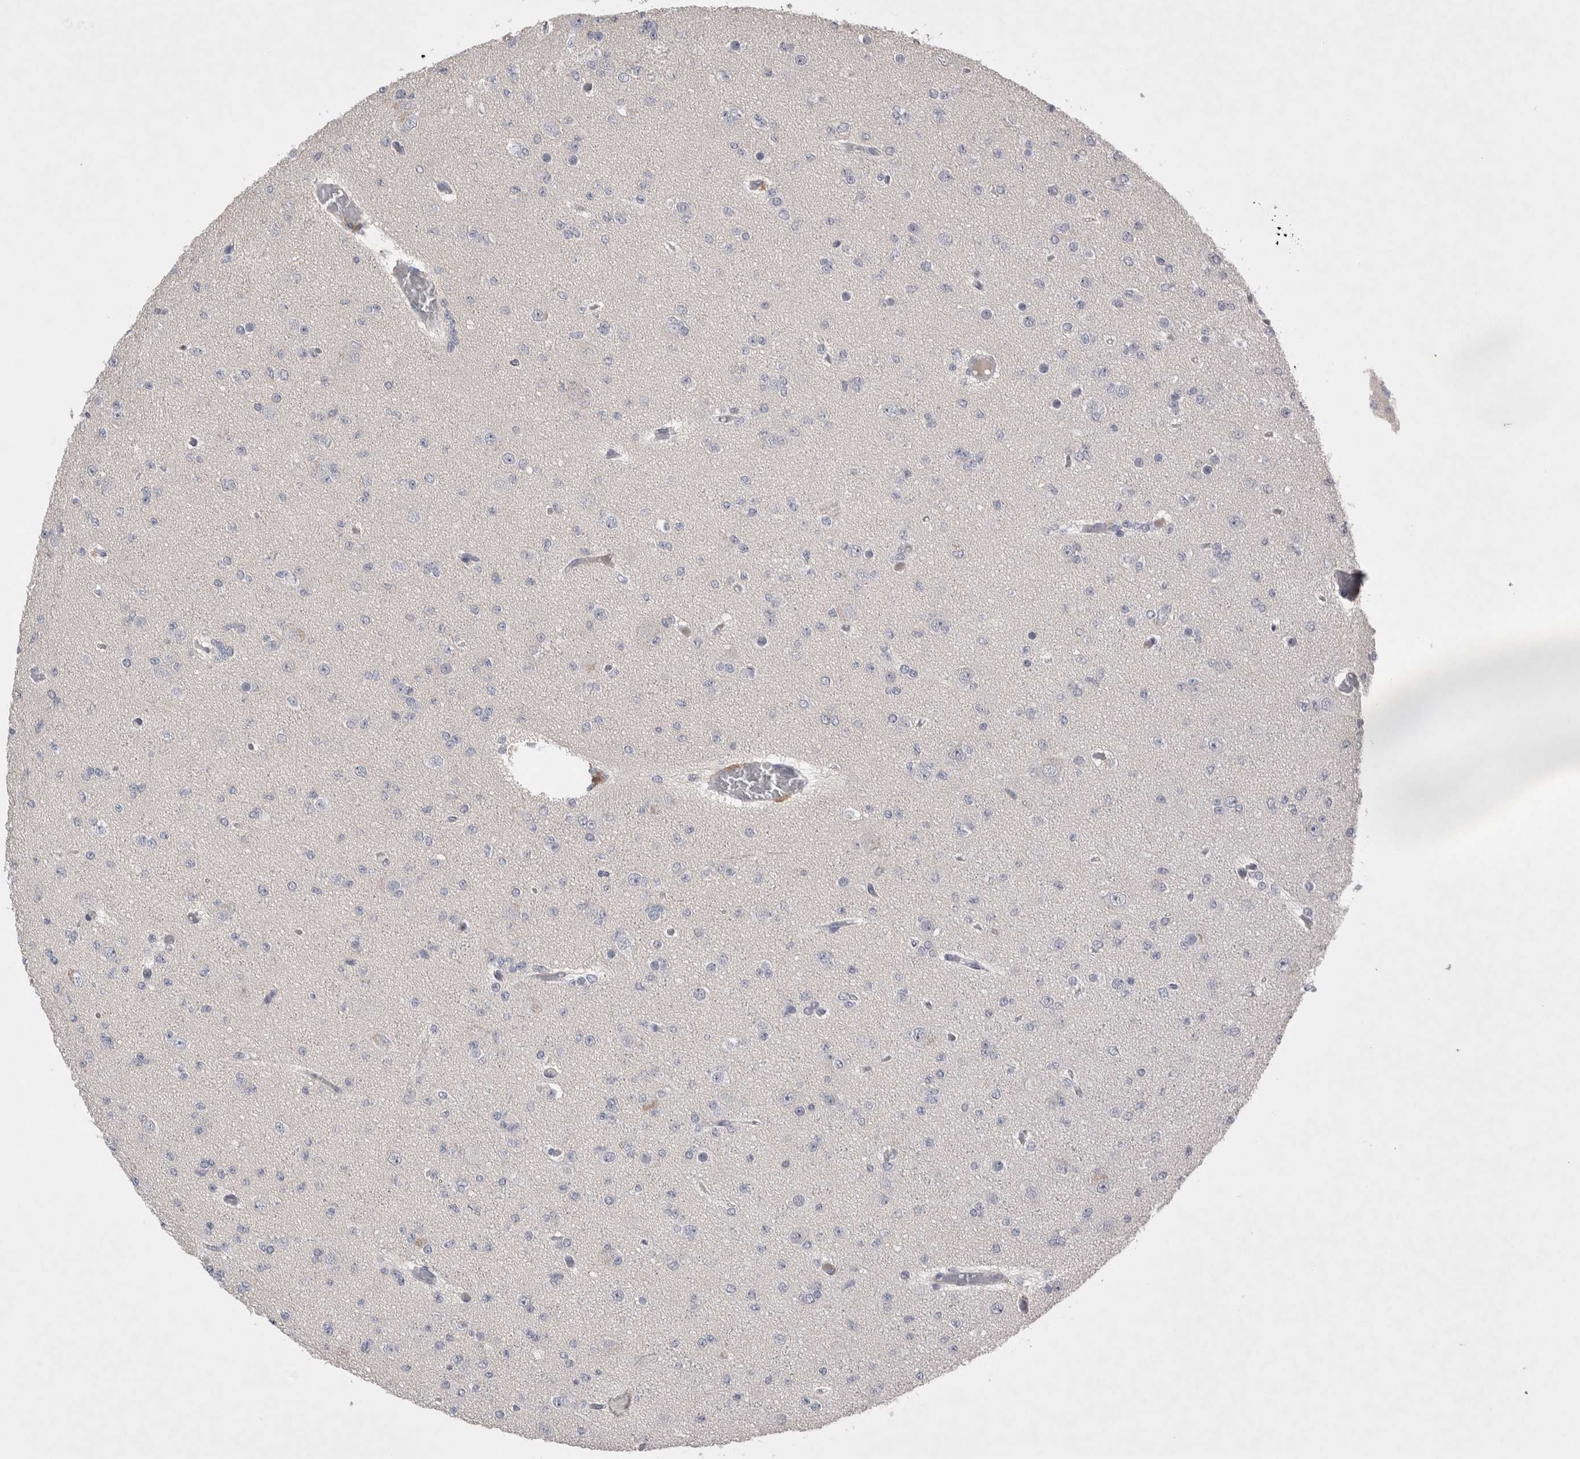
{"staining": {"intensity": "negative", "quantity": "none", "location": "none"}, "tissue": "glioma", "cell_type": "Tumor cells", "image_type": "cancer", "snomed": [{"axis": "morphology", "description": "Glioma, malignant, Low grade"}, {"axis": "topography", "description": "Brain"}], "caption": "Protein analysis of malignant low-grade glioma exhibits no significant positivity in tumor cells.", "gene": "CEP131", "patient": {"sex": "female", "age": 22}}